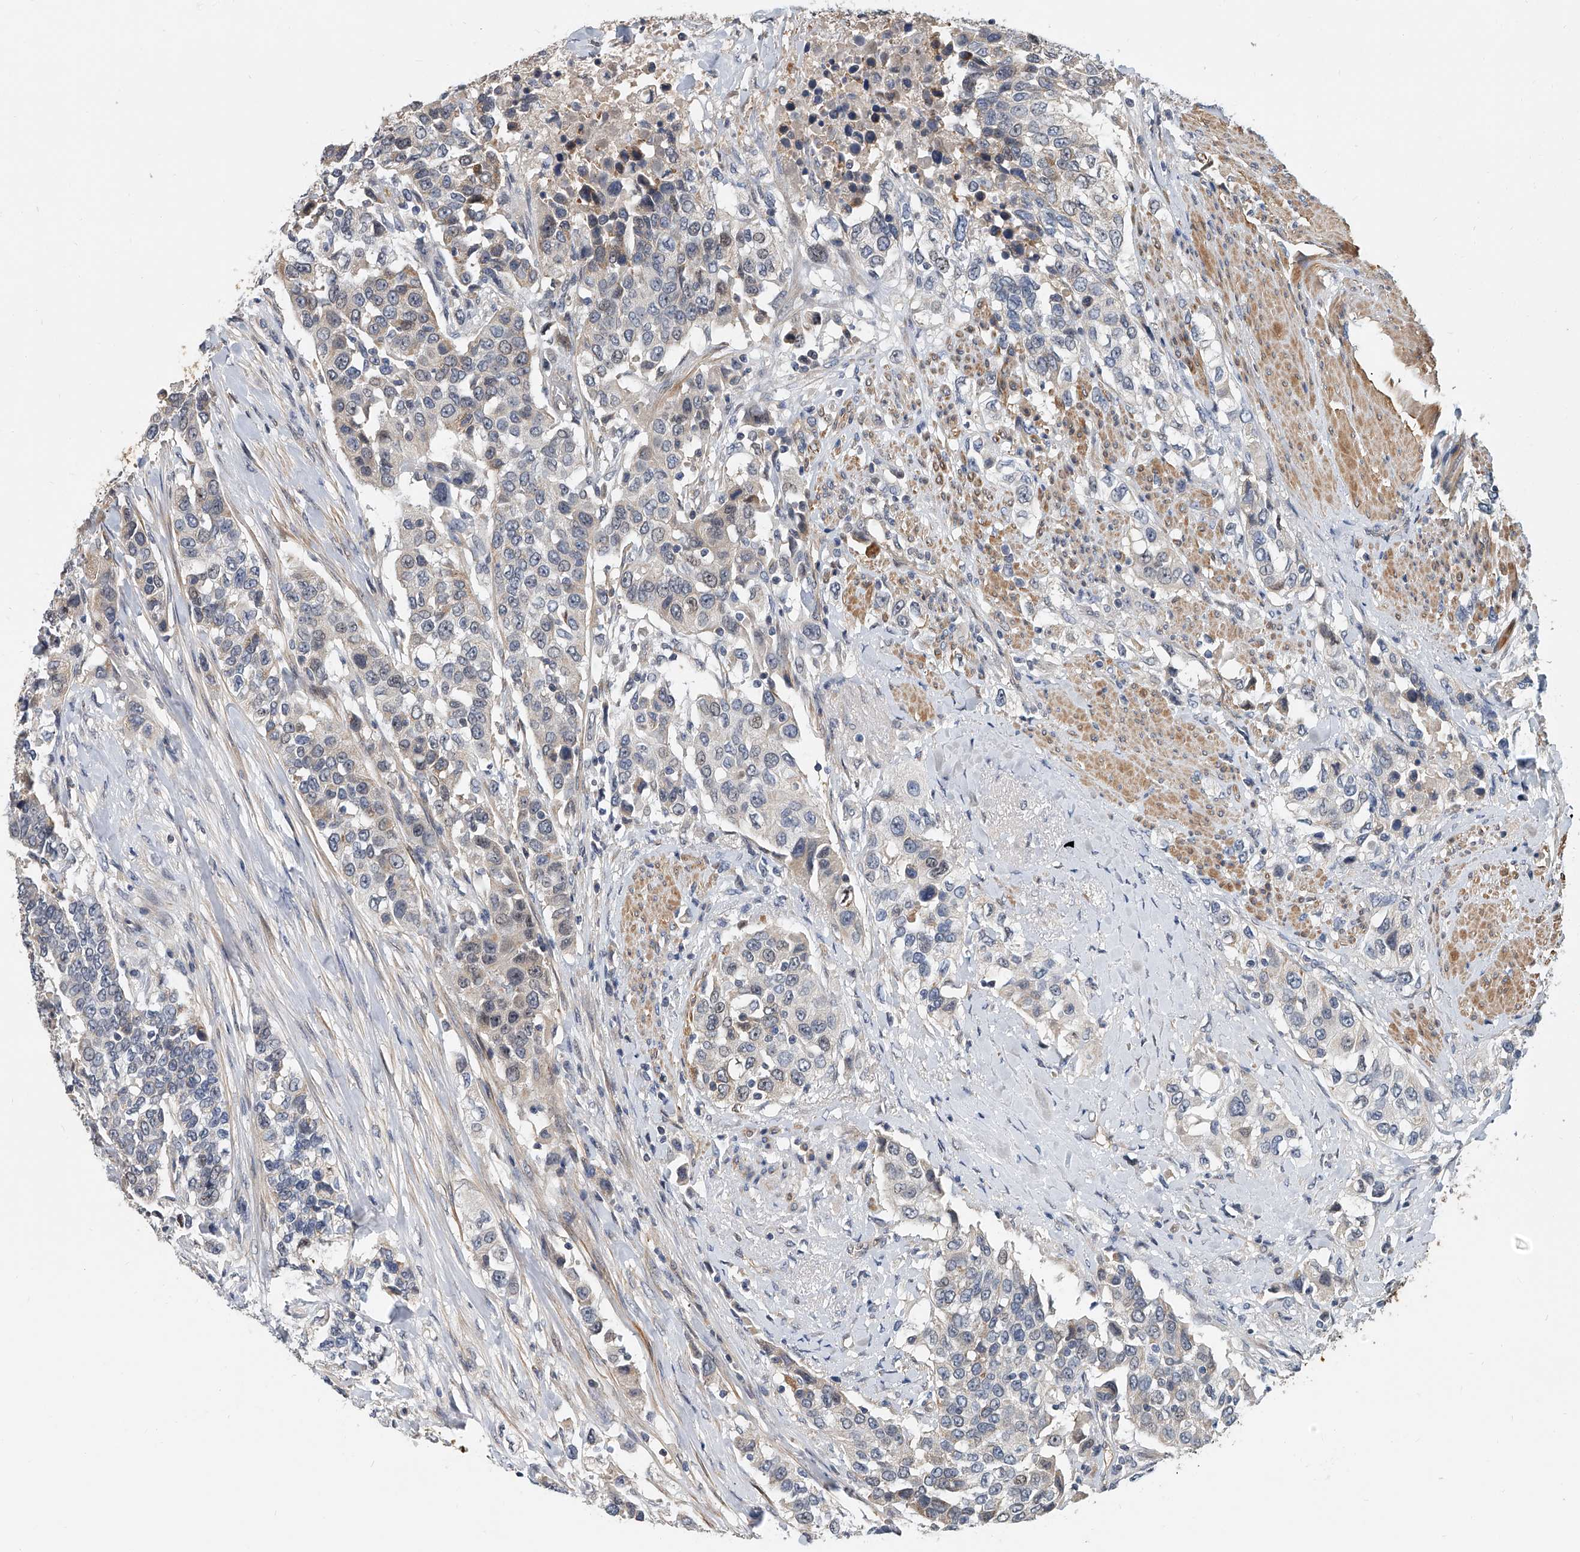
{"staining": {"intensity": "negative", "quantity": "none", "location": "none"}, "tissue": "urothelial cancer", "cell_type": "Tumor cells", "image_type": "cancer", "snomed": [{"axis": "morphology", "description": "Urothelial carcinoma, High grade"}, {"axis": "topography", "description": "Urinary bladder"}], "caption": "Tumor cells show no significant protein positivity in urothelial cancer.", "gene": "CD200", "patient": {"sex": "female", "age": 80}}